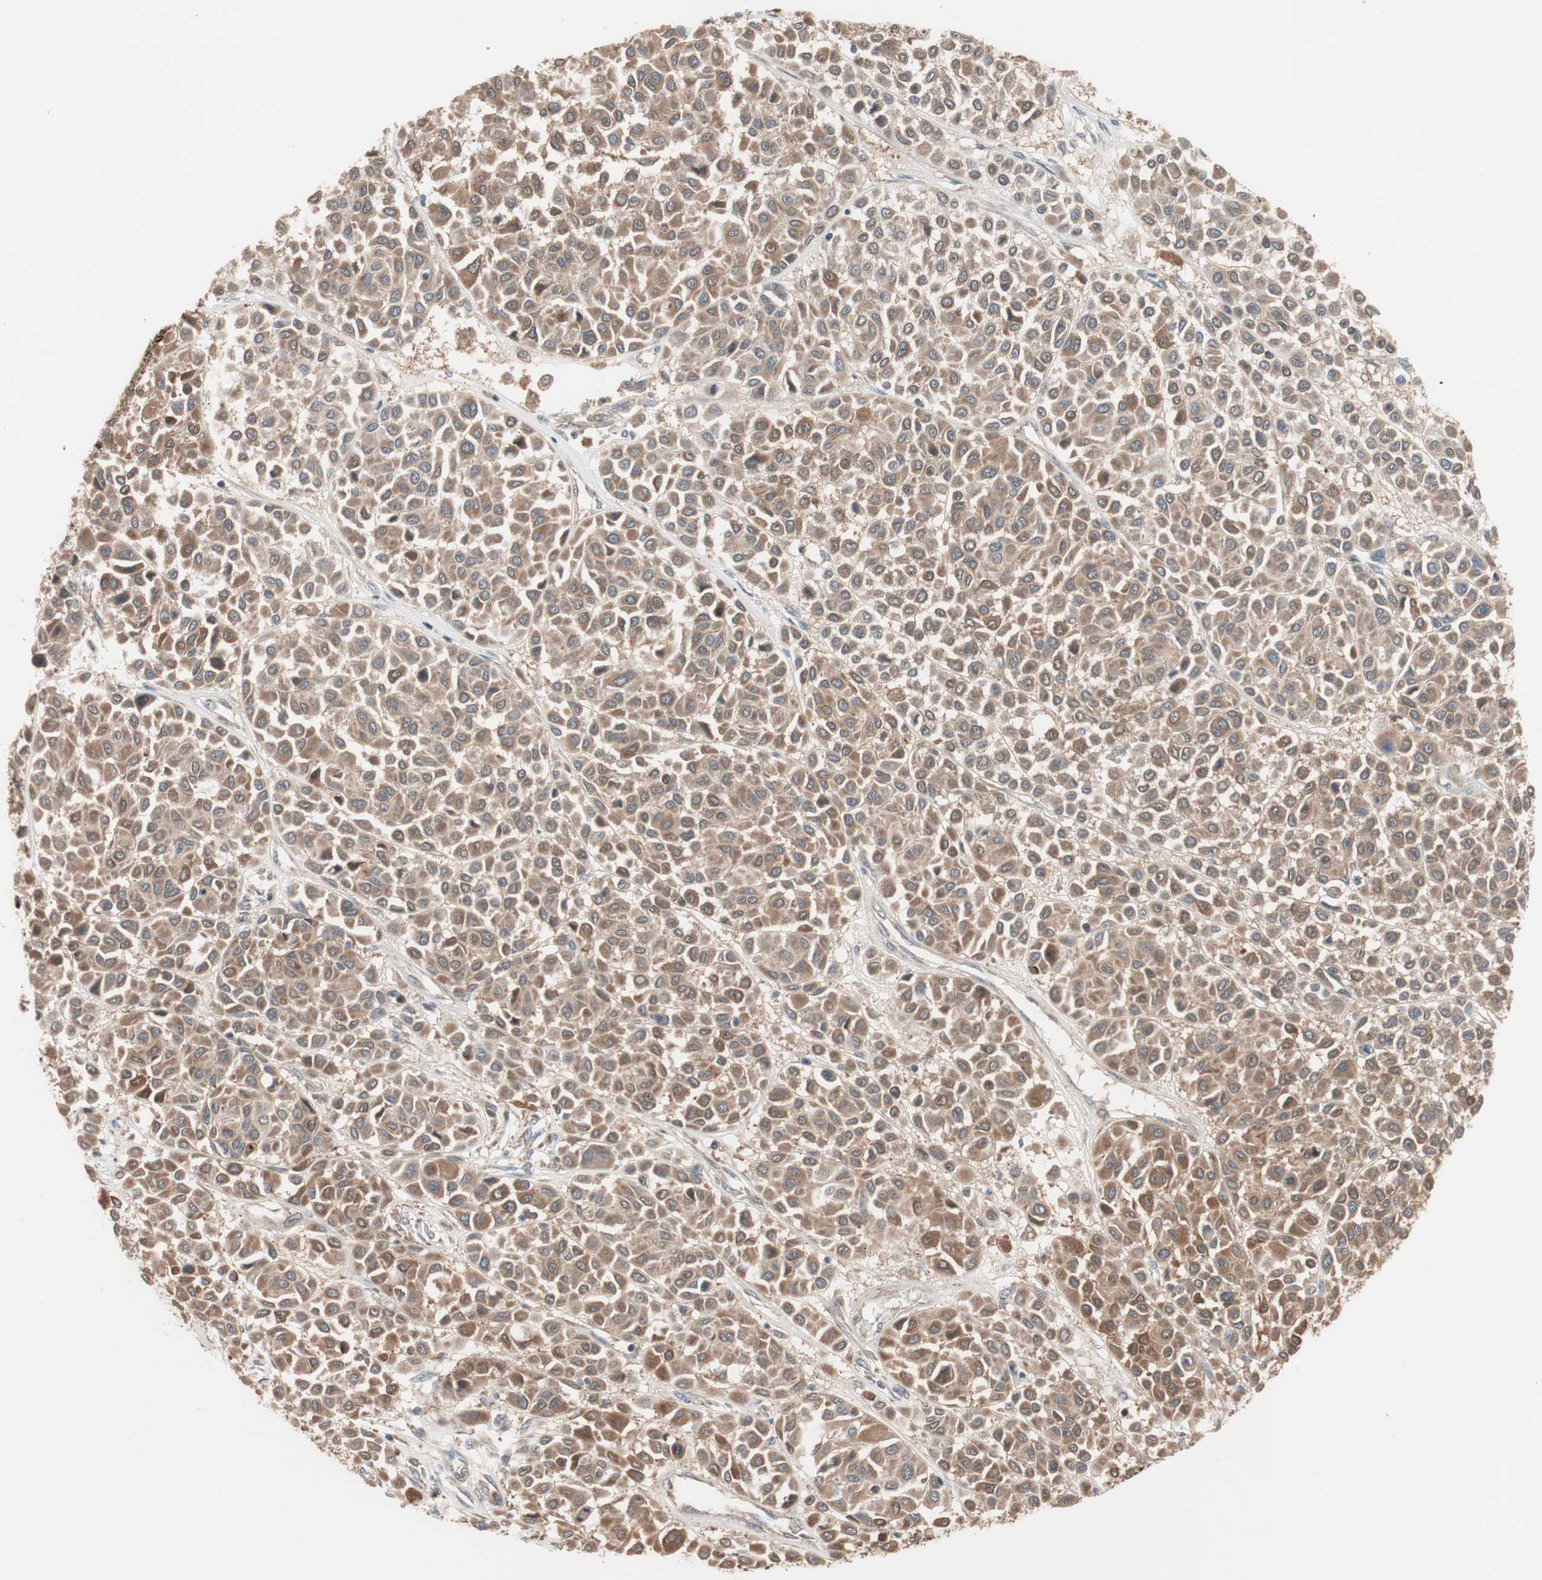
{"staining": {"intensity": "moderate", "quantity": ">75%", "location": "cytoplasmic/membranous"}, "tissue": "melanoma", "cell_type": "Tumor cells", "image_type": "cancer", "snomed": [{"axis": "morphology", "description": "Malignant melanoma, Metastatic site"}, {"axis": "topography", "description": "Soft tissue"}], "caption": "Melanoma stained with a brown dye demonstrates moderate cytoplasmic/membranous positive positivity in approximately >75% of tumor cells.", "gene": "HMBS", "patient": {"sex": "male", "age": 41}}